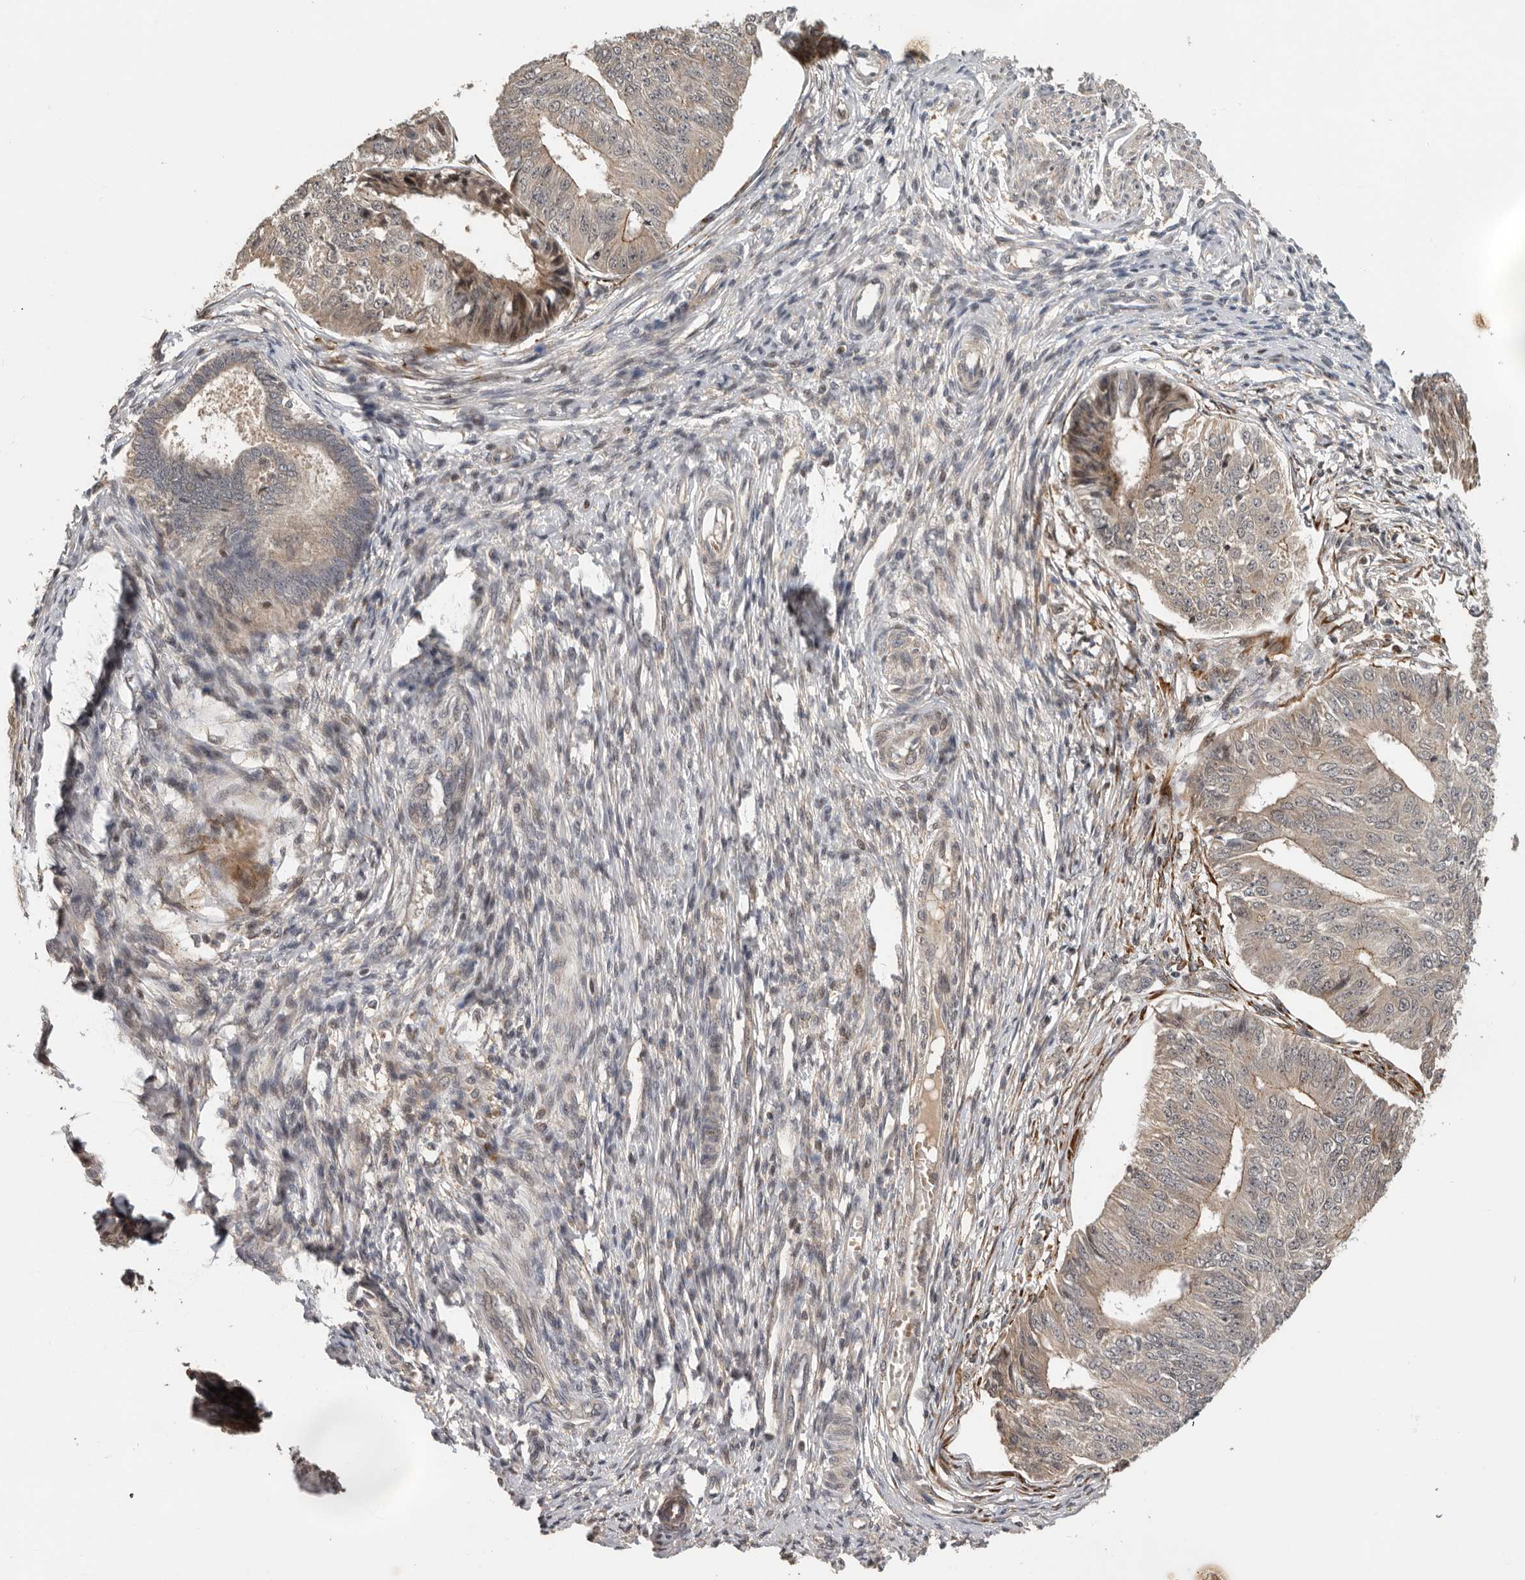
{"staining": {"intensity": "weak", "quantity": ">75%", "location": "cytoplasmic/membranous,nuclear"}, "tissue": "endometrial cancer", "cell_type": "Tumor cells", "image_type": "cancer", "snomed": [{"axis": "morphology", "description": "Adenocarcinoma, NOS"}, {"axis": "topography", "description": "Endometrium"}], "caption": "Adenocarcinoma (endometrial) stained with DAB immunohistochemistry exhibits low levels of weak cytoplasmic/membranous and nuclear expression in about >75% of tumor cells.", "gene": "HENMT1", "patient": {"sex": "female", "age": 32}}